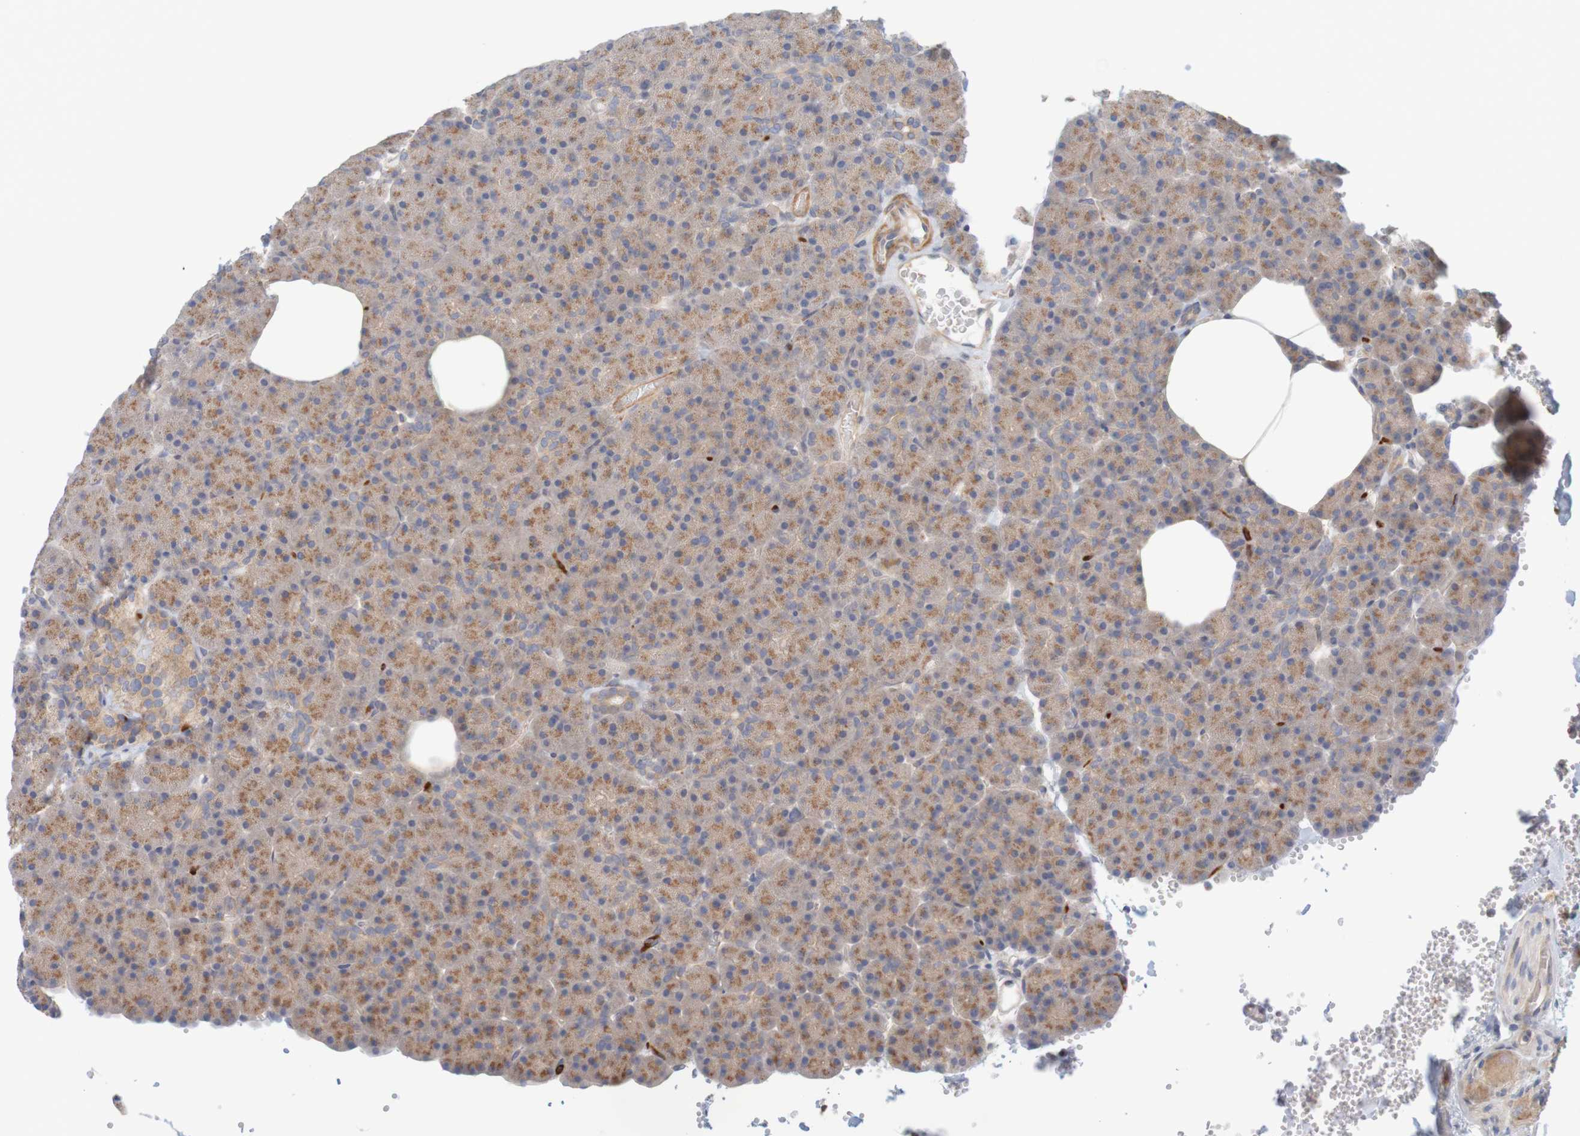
{"staining": {"intensity": "moderate", "quantity": ">75%", "location": "cytoplasmic/membranous"}, "tissue": "pancreas", "cell_type": "Exocrine glandular cells", "image_type": "normal", "snomed": [{"axis": "morphology", "description": "Normal tissue, NOS"}, {"axis": "topography", "description": "Pancreas"}], "caption": "DAB immunohistochemical staining of unremarkable human pancreas reveals moderate cytoplasmic/membranous protein expression in approximately >75% of exocrine glandular cells.", "gene": "KRT23", "patient": {"sex": "female", "age": 35}}